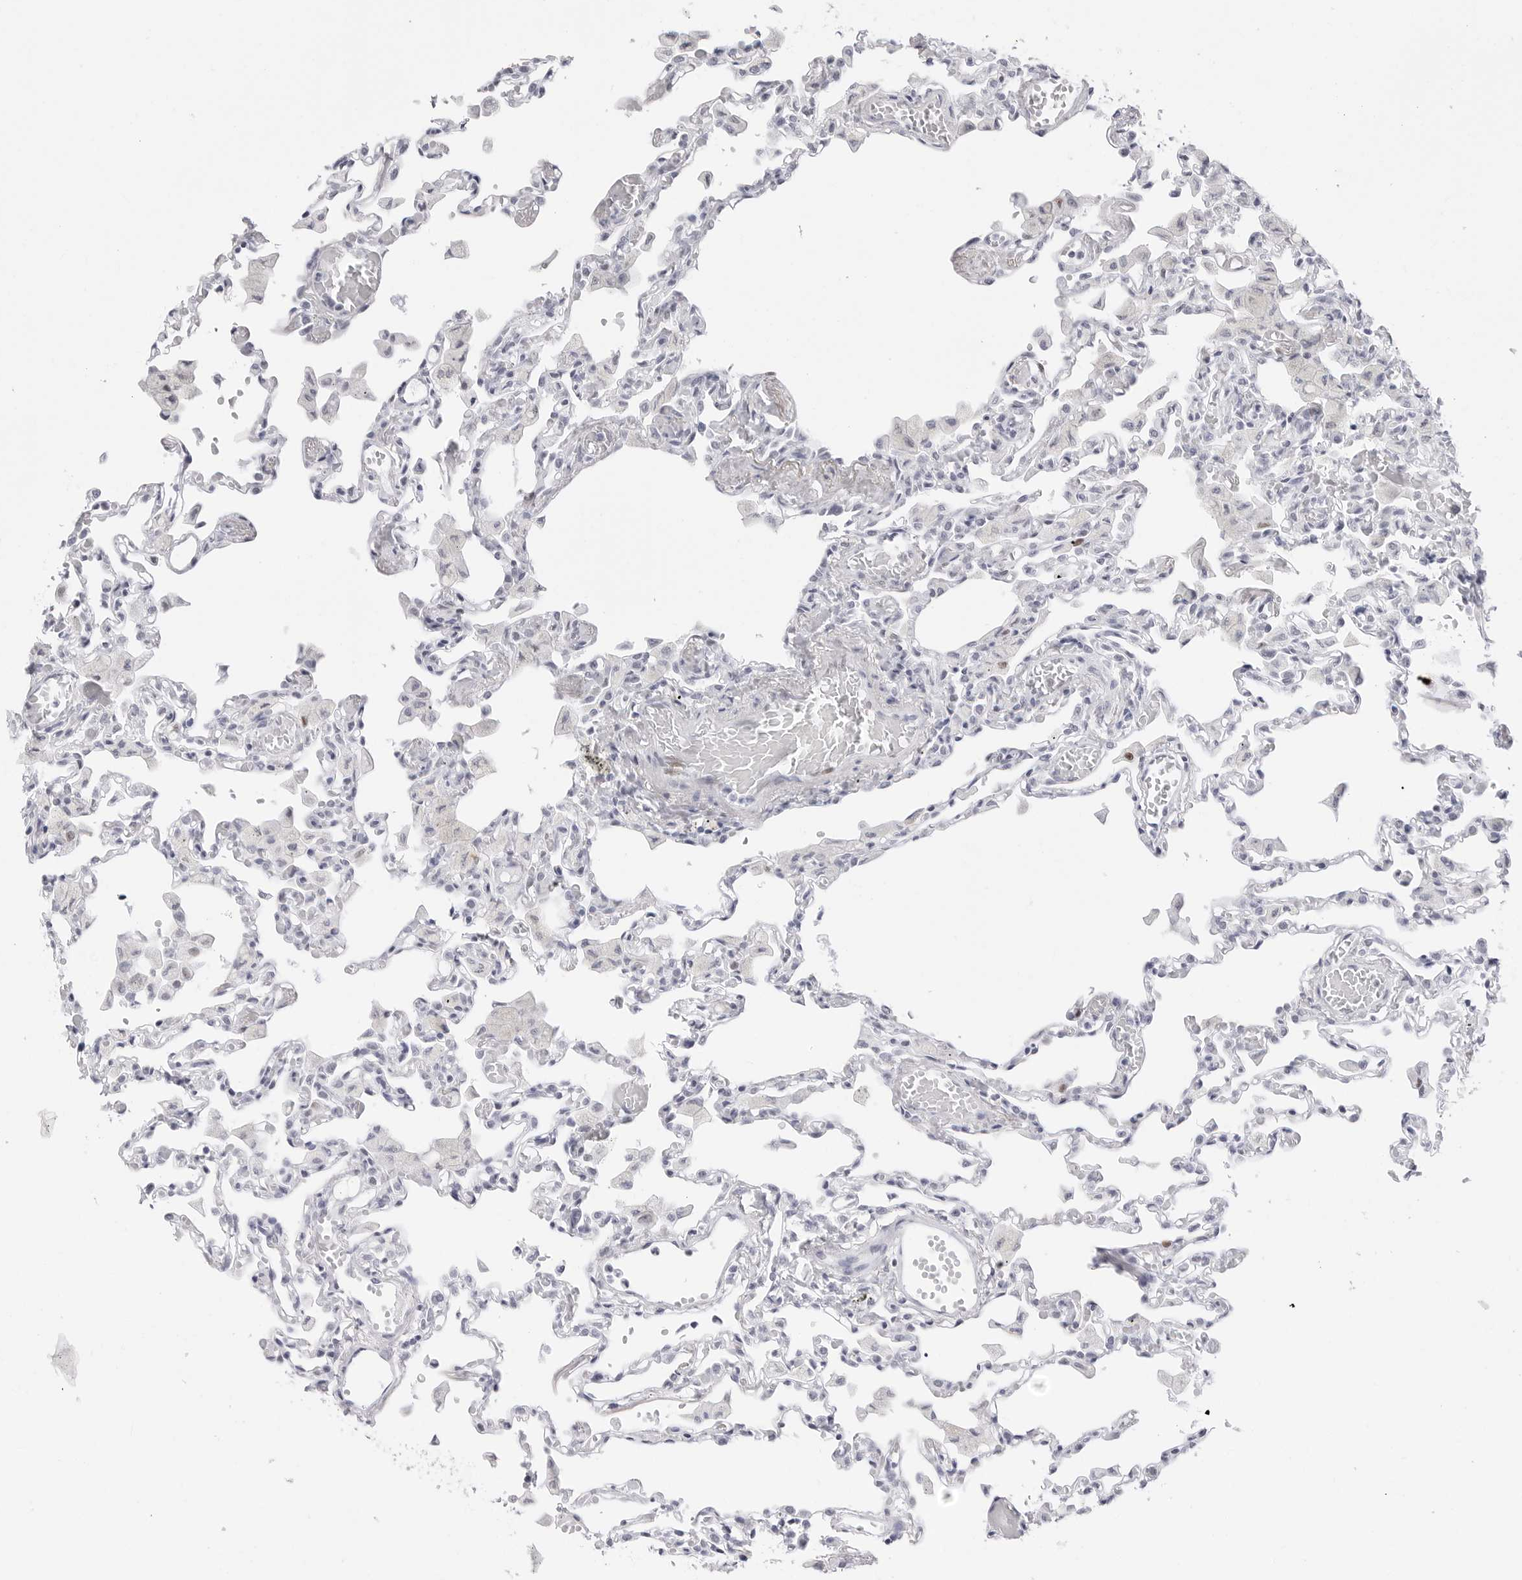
{"staining": {"intensity": "negative", "quantity": "none", "location": "none"}, "tissue": "lung", "cell_type": "Alveolar cells", "image_type": "normal", "snomed": [{"axis": "morphology", "description": "Normal tissue, NOS"}, {"axis": "topography", "description": "Bronchus"}, {"axis": "topography", "description": "Lung"}], "caption": "Protein analysis of normal lung displays no significant positivity in alveolar cells. Brightfield microscopy of IHC stained with DAB (3,3'-diaminobenzidine) (brown) and hematoxylin (blue), captured at high magnification.", "gene": "NASP", "patient": {"sex": "female", "age": 49}}